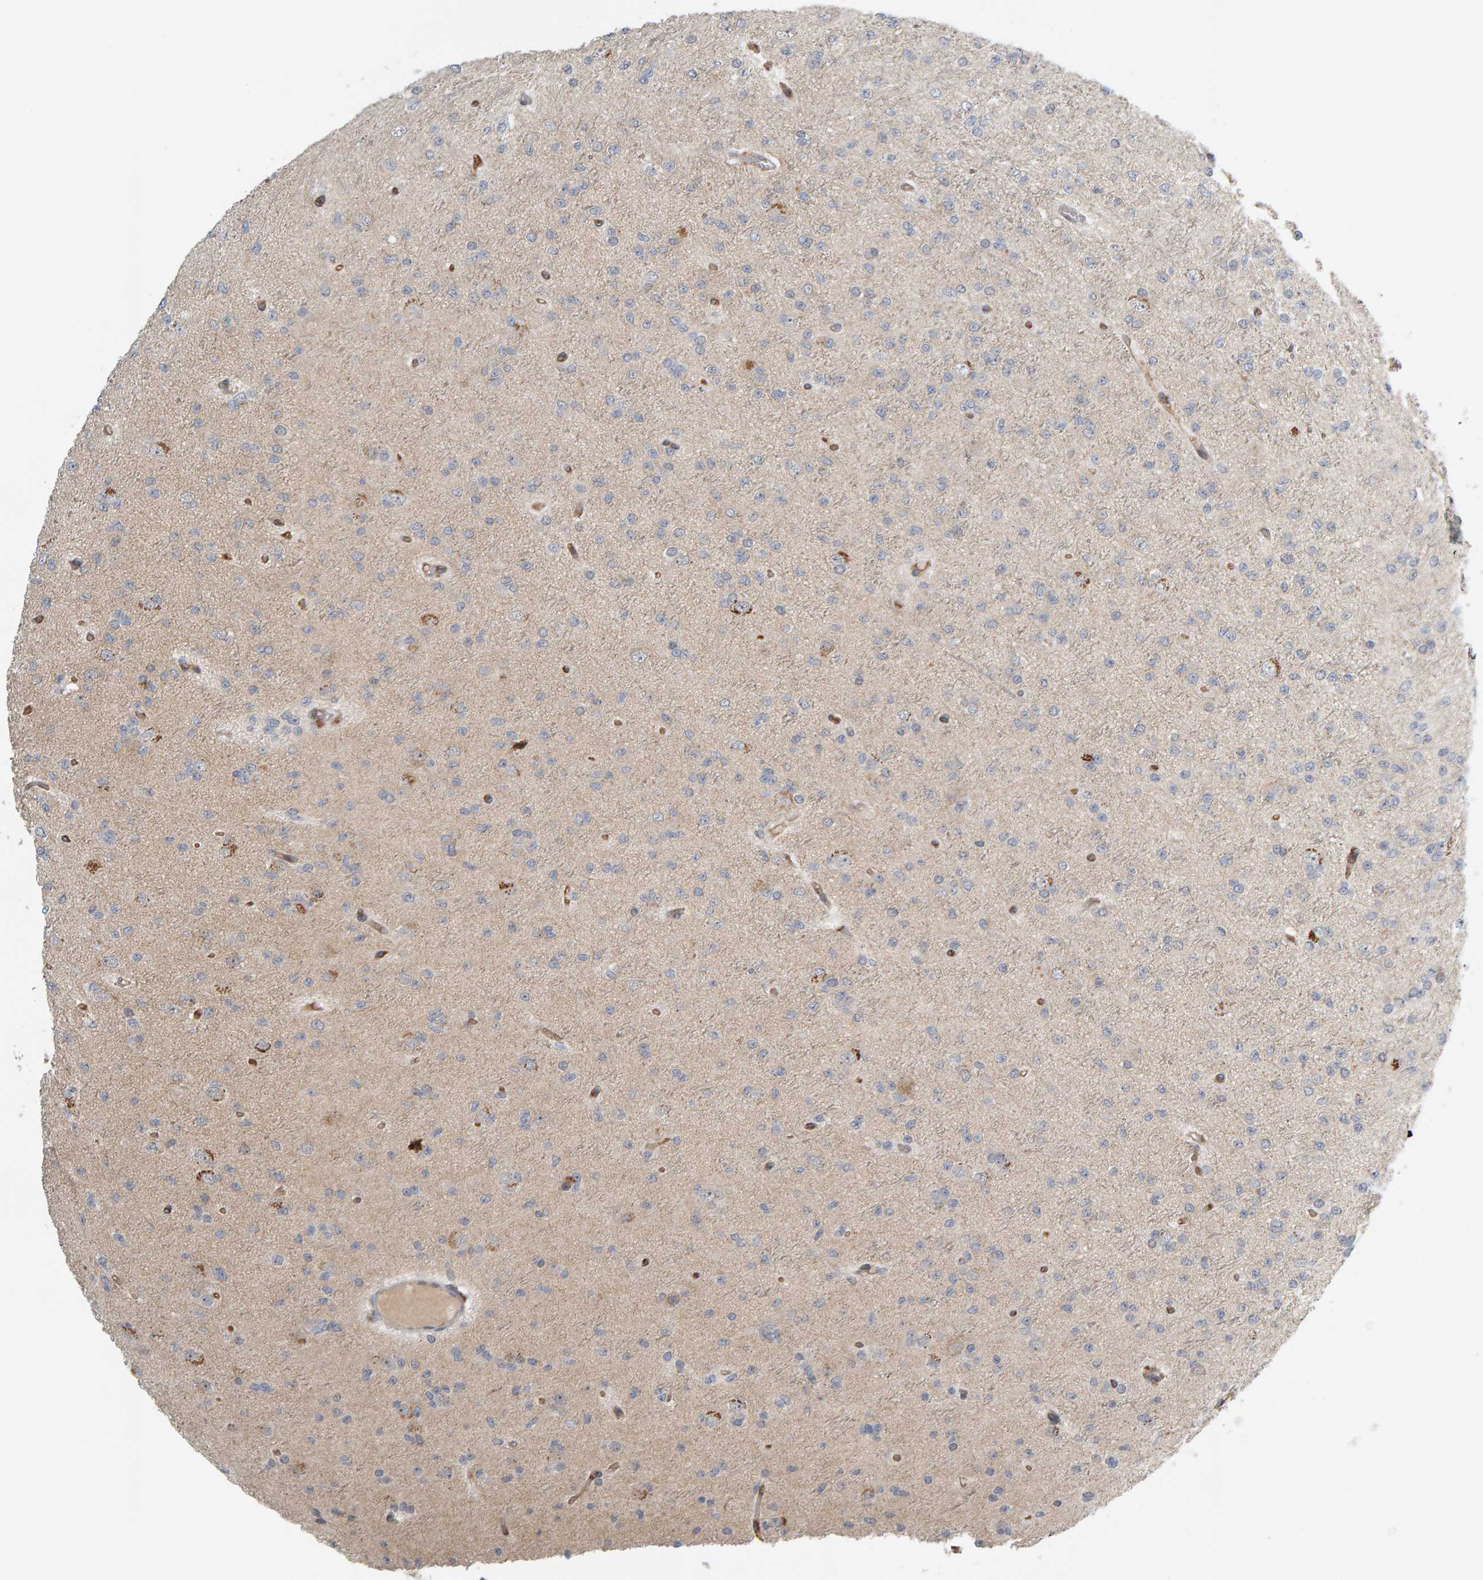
{"staining": {"intensity": "negative", "quantity": "none", "location": "none"}, "tissue": "glioma", "cell_type": "Tumor cells", "image_type": "cancer", "snomed": [{"axis": "morphology", "description": "Glioma, malignant, Low grade"}, {"axis": "topography", "description": "Brain"}], "caption": "Human glioma stained for a protein using IHC displays no staining in tumor cells.", "gene": "ZNF160", "patient": {"sex": "female", "age": 22}}